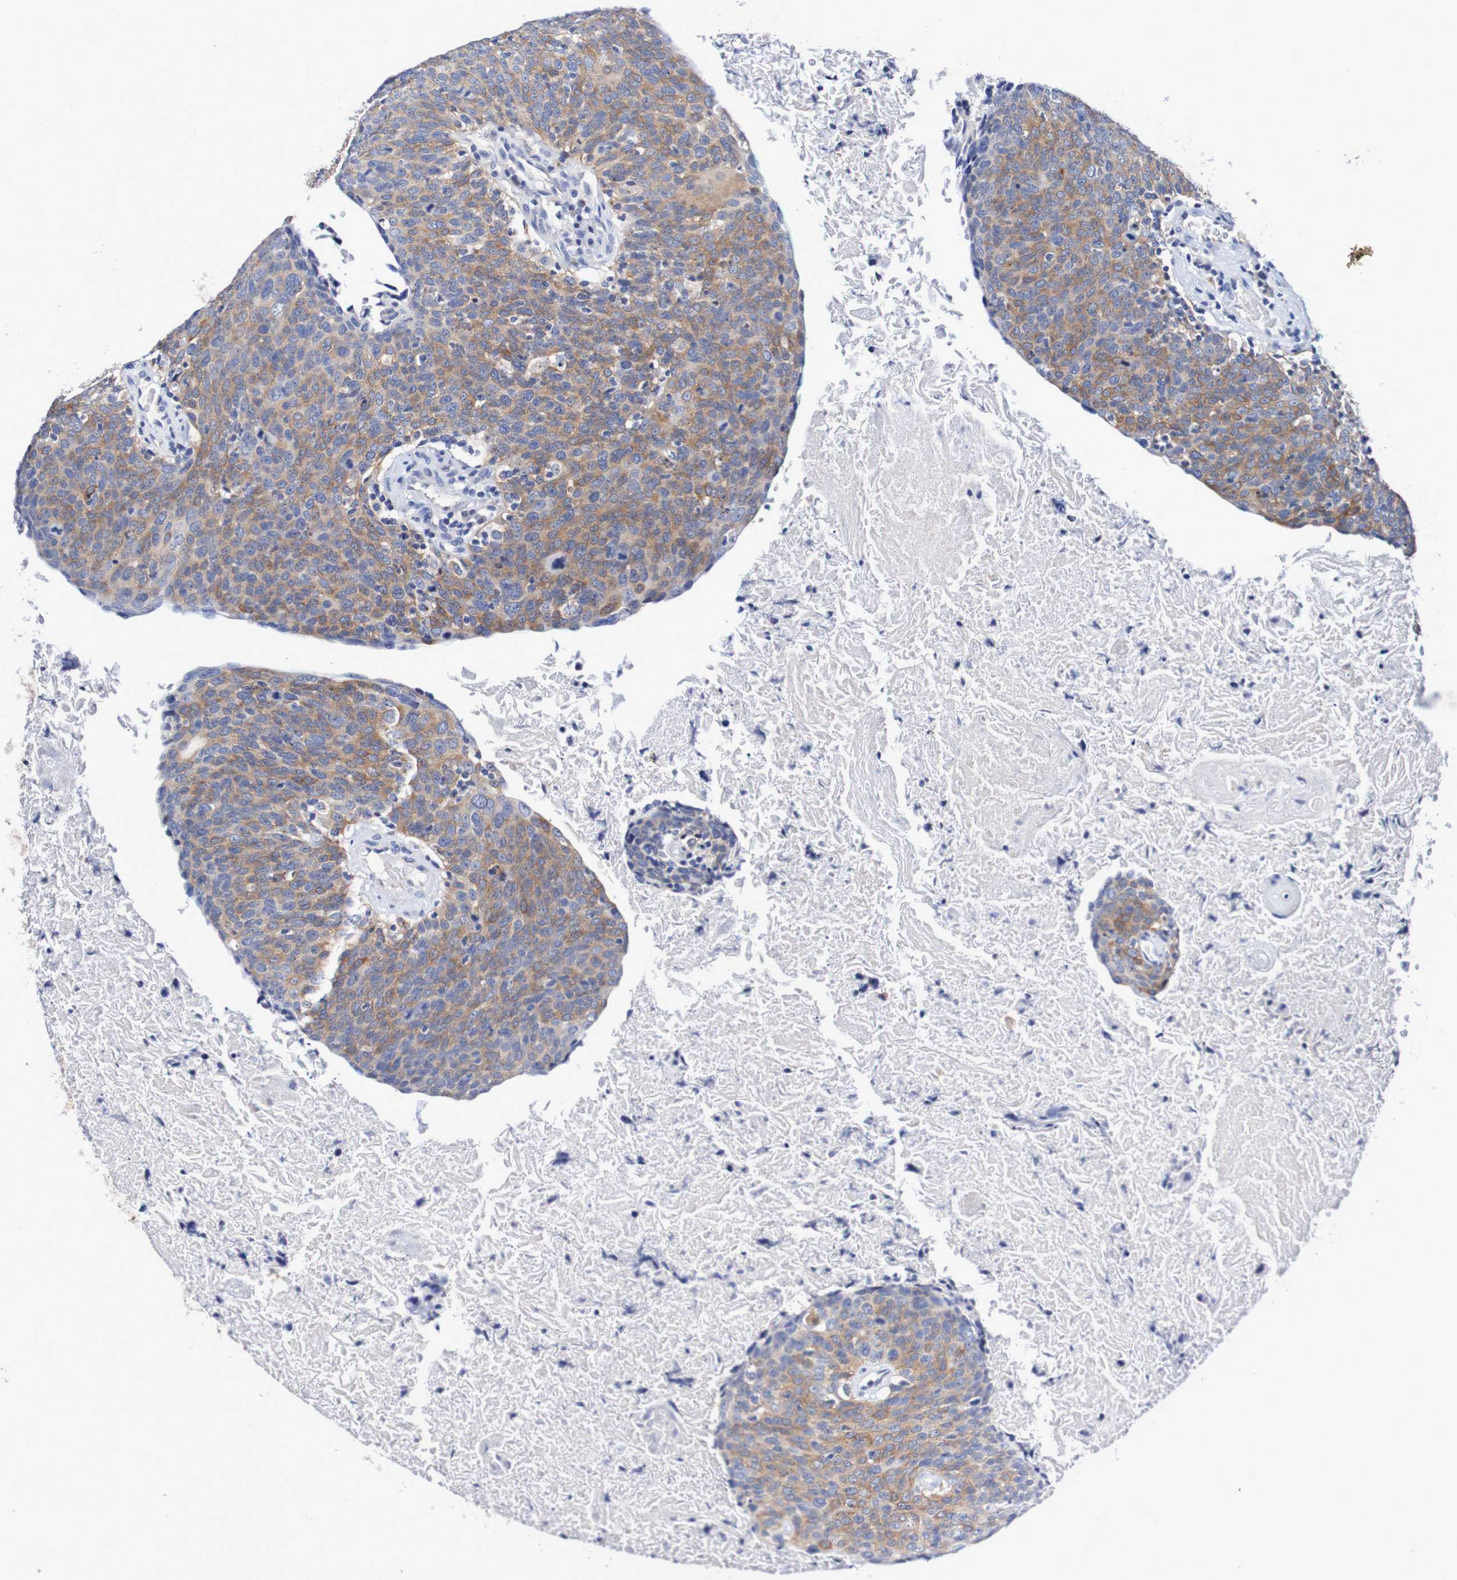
{"staining": {"intensity": "moderate", "quantity": ">75%", "location": "cytoplasmic/membranous"}, "tissue": "head and neck cancer", "cell_type": "Tumor cells", "image_type": "cancer", "snomed": [{"axis": "morphology", "description": "Squamous cell carcinoma, NOS"}, {"axis": "morphology", "description": "Squamous cell carcinoma, metastatic, NOS"}, {"axis": "topography", "description": "Lymph node"}, {"axis": "topography", "description": "Head-Neck"}], "caption": "Protein staining displays moderate cytoplasmic/membranous staining in about >75% of tumor cells in squamous cell carcinoma (head and neck). Nuclei are stained in blue.", "gene": "SEZ6", "patient": {"sex": "male", "age": 62}}